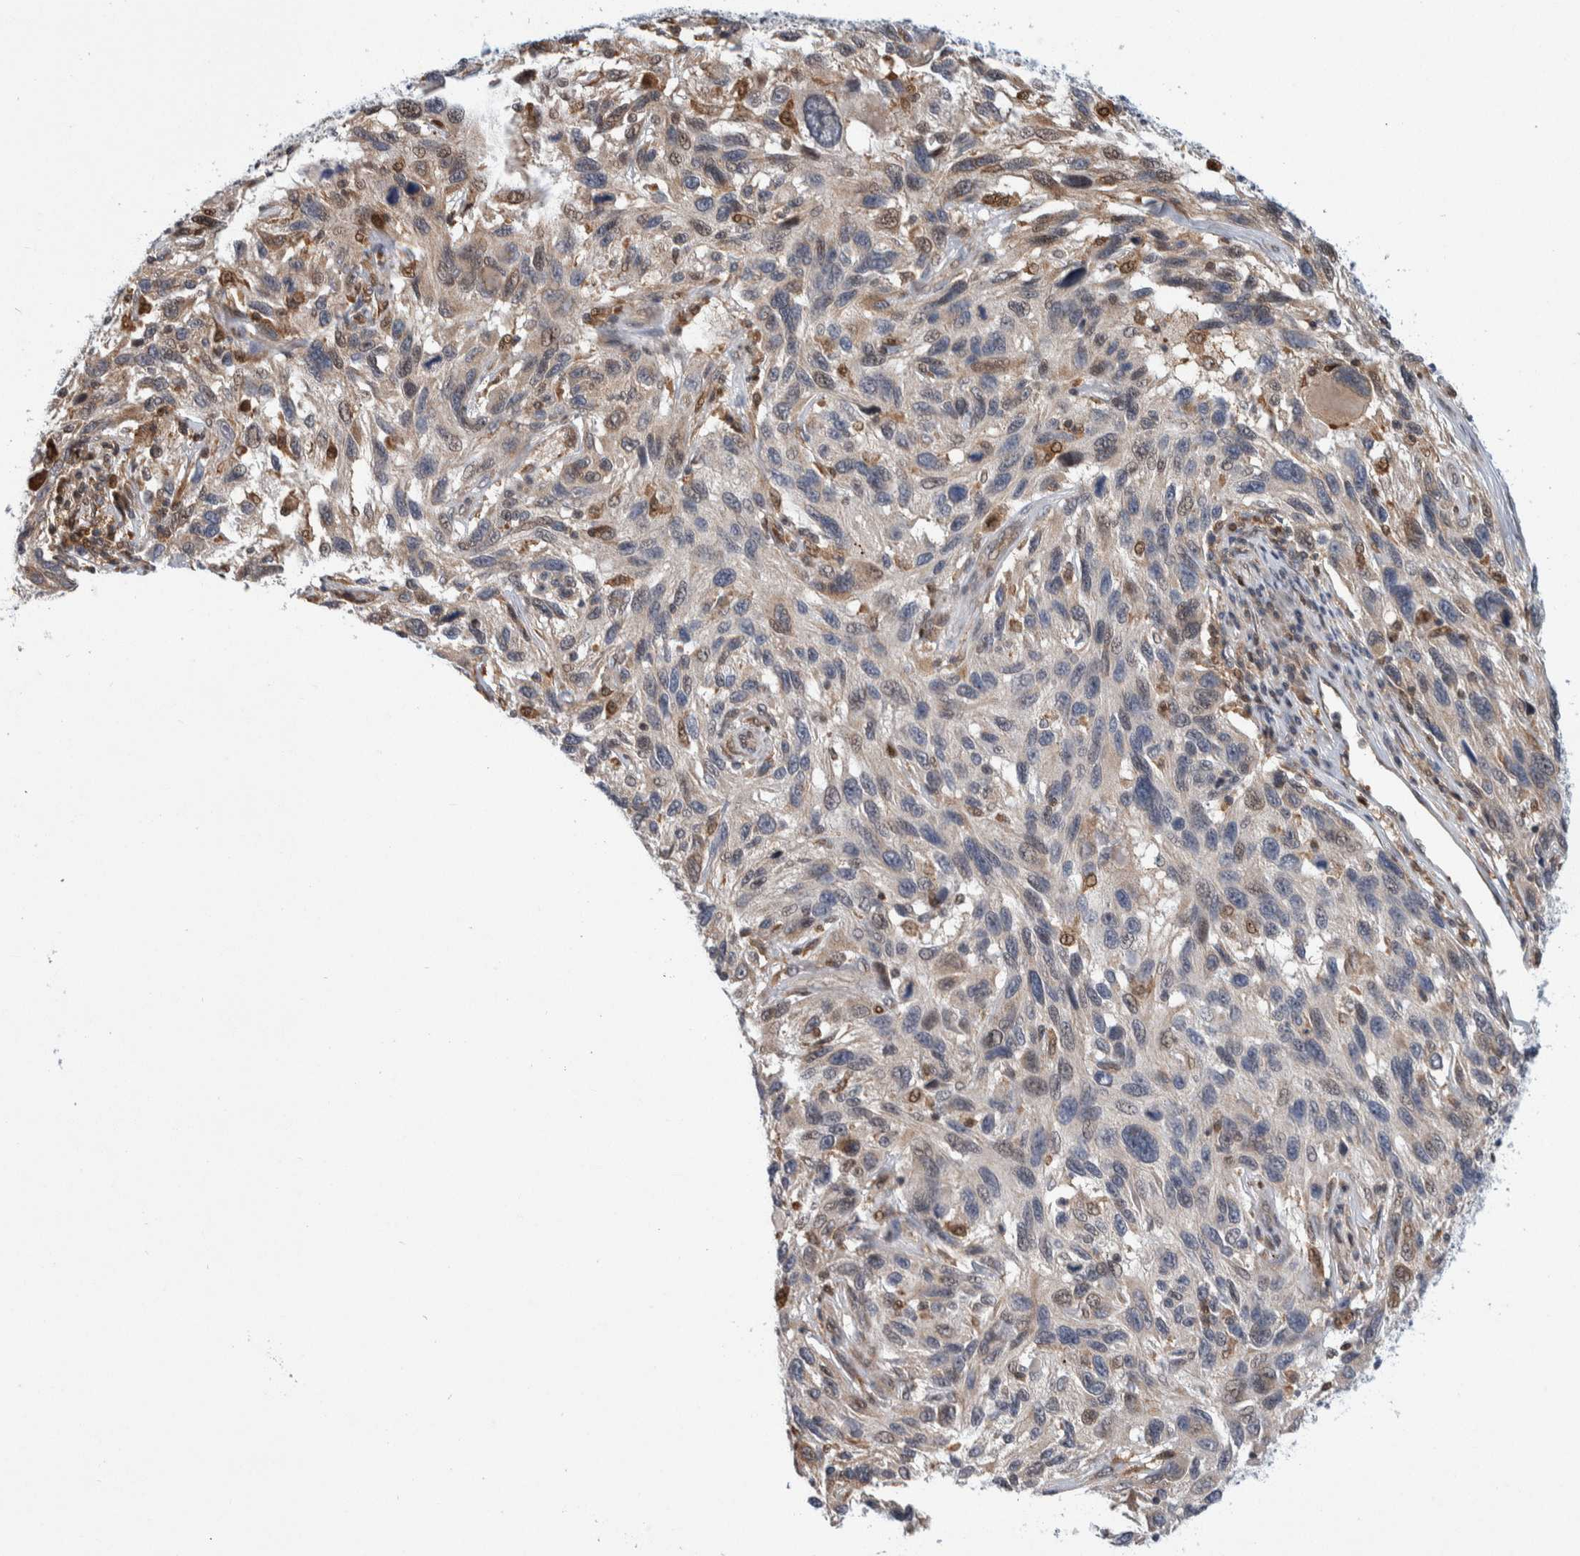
{"staining": {"intensity": "negative", "quantity": "none", "location": "none"}, "tissue": "melanoma", "cell_type": "Tumor cells", "image_type": "cancer", "snomed": [{"axis": "morphology", "description": "Malignant melanoma, NOS"}, {"axis": "topography", "description": "Skin"}], "caption": "Image shows no protein expression in tumor cells of melanoma tissue.", "gene": "PTPA", "patient": {"sex": "male", "age": 53}}